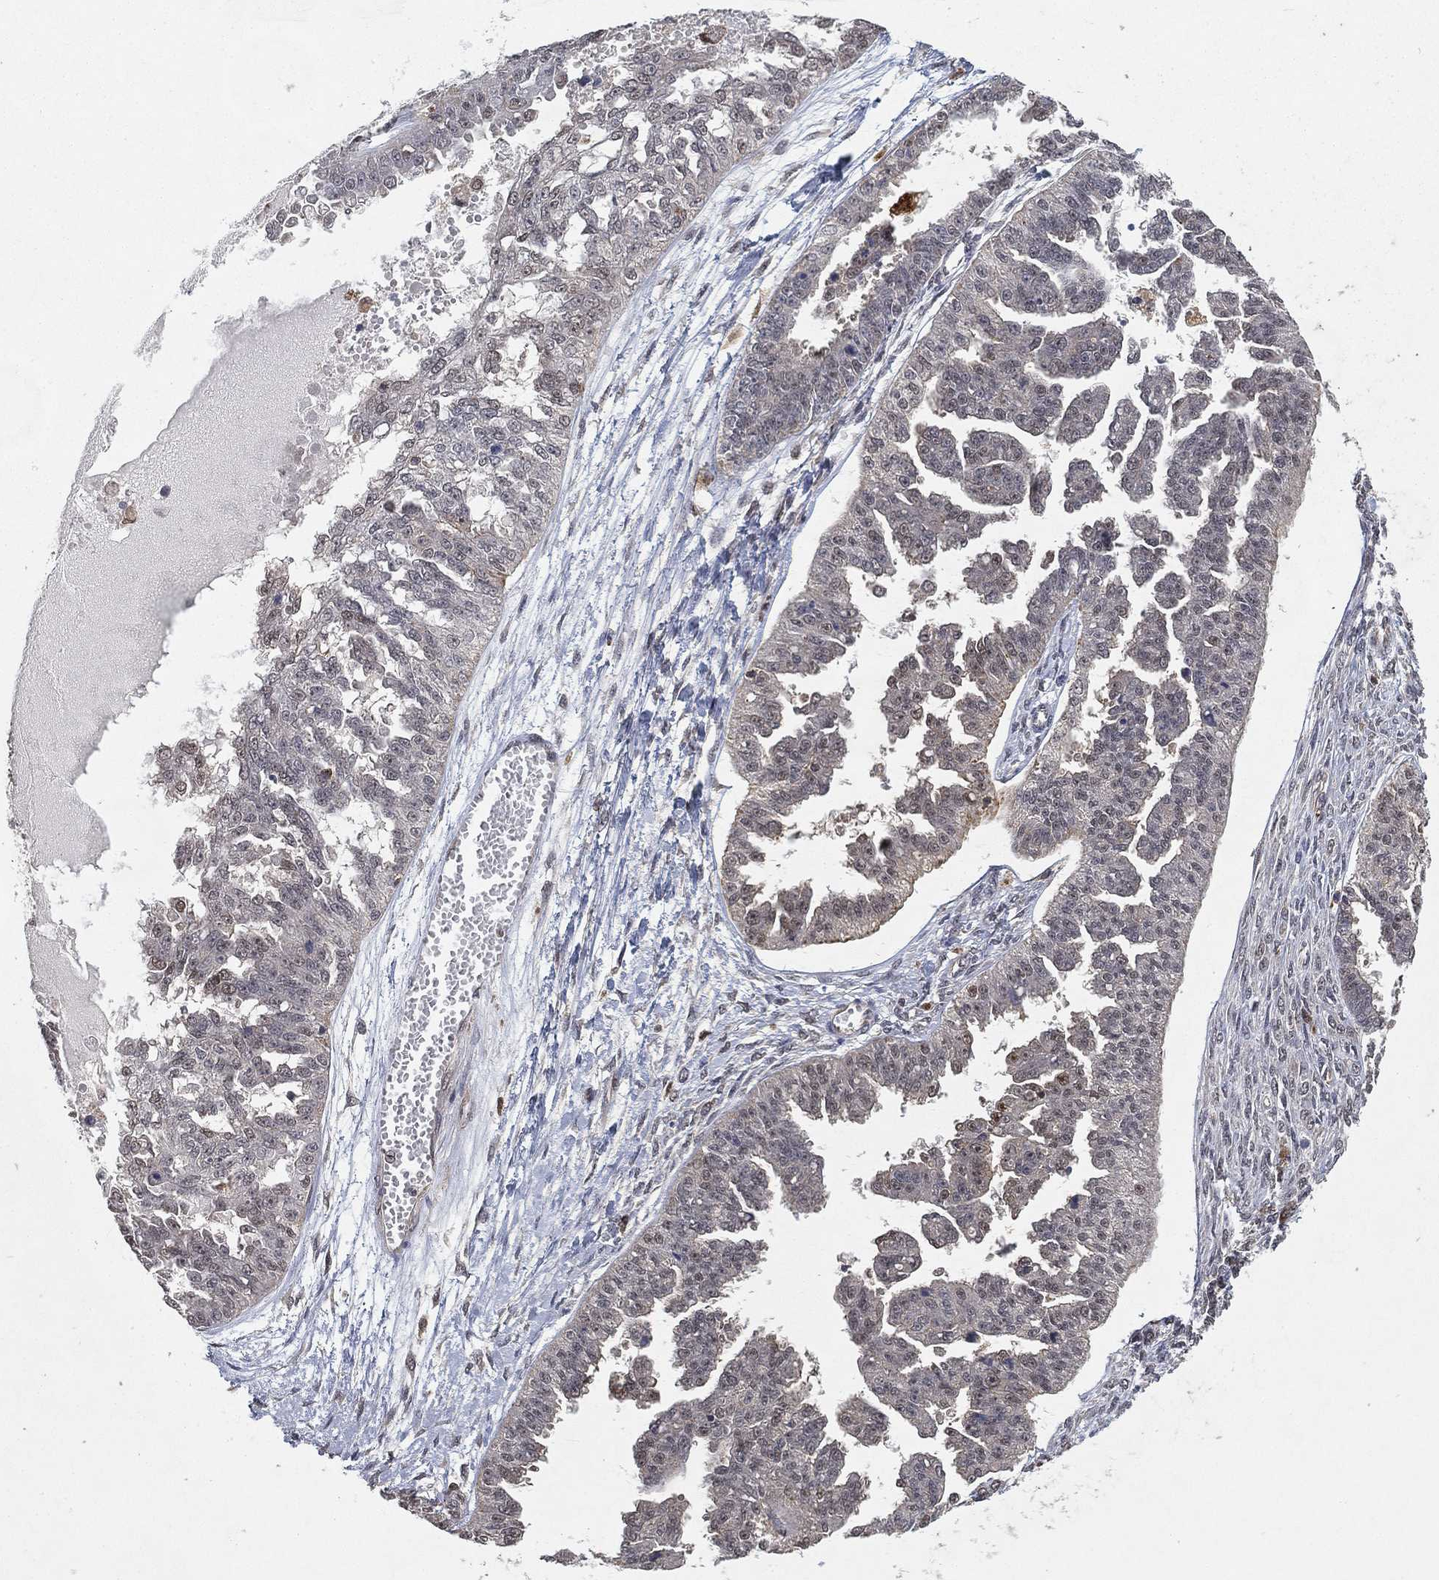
{"staining": {"intensity": "negative", "quantity": "none", "location": "none"}, "tissue": "ovarian cancer", "cell_type": "Tumor cells", "image_type": "cancer", "snomed": [{"axis": "morphology", "description": "Cystadenocarcinoma, serous, NOS"}, {"axis": "topography", "description": "Ovary"}], "caption": "This is an immunohistochemistry photomicrograph of ovarian cancer (serous cystadenocarcinoma). There is no staining in tumor cells.", "gene": "WDR26", "patient": {"sex": "female", "age": 58}}